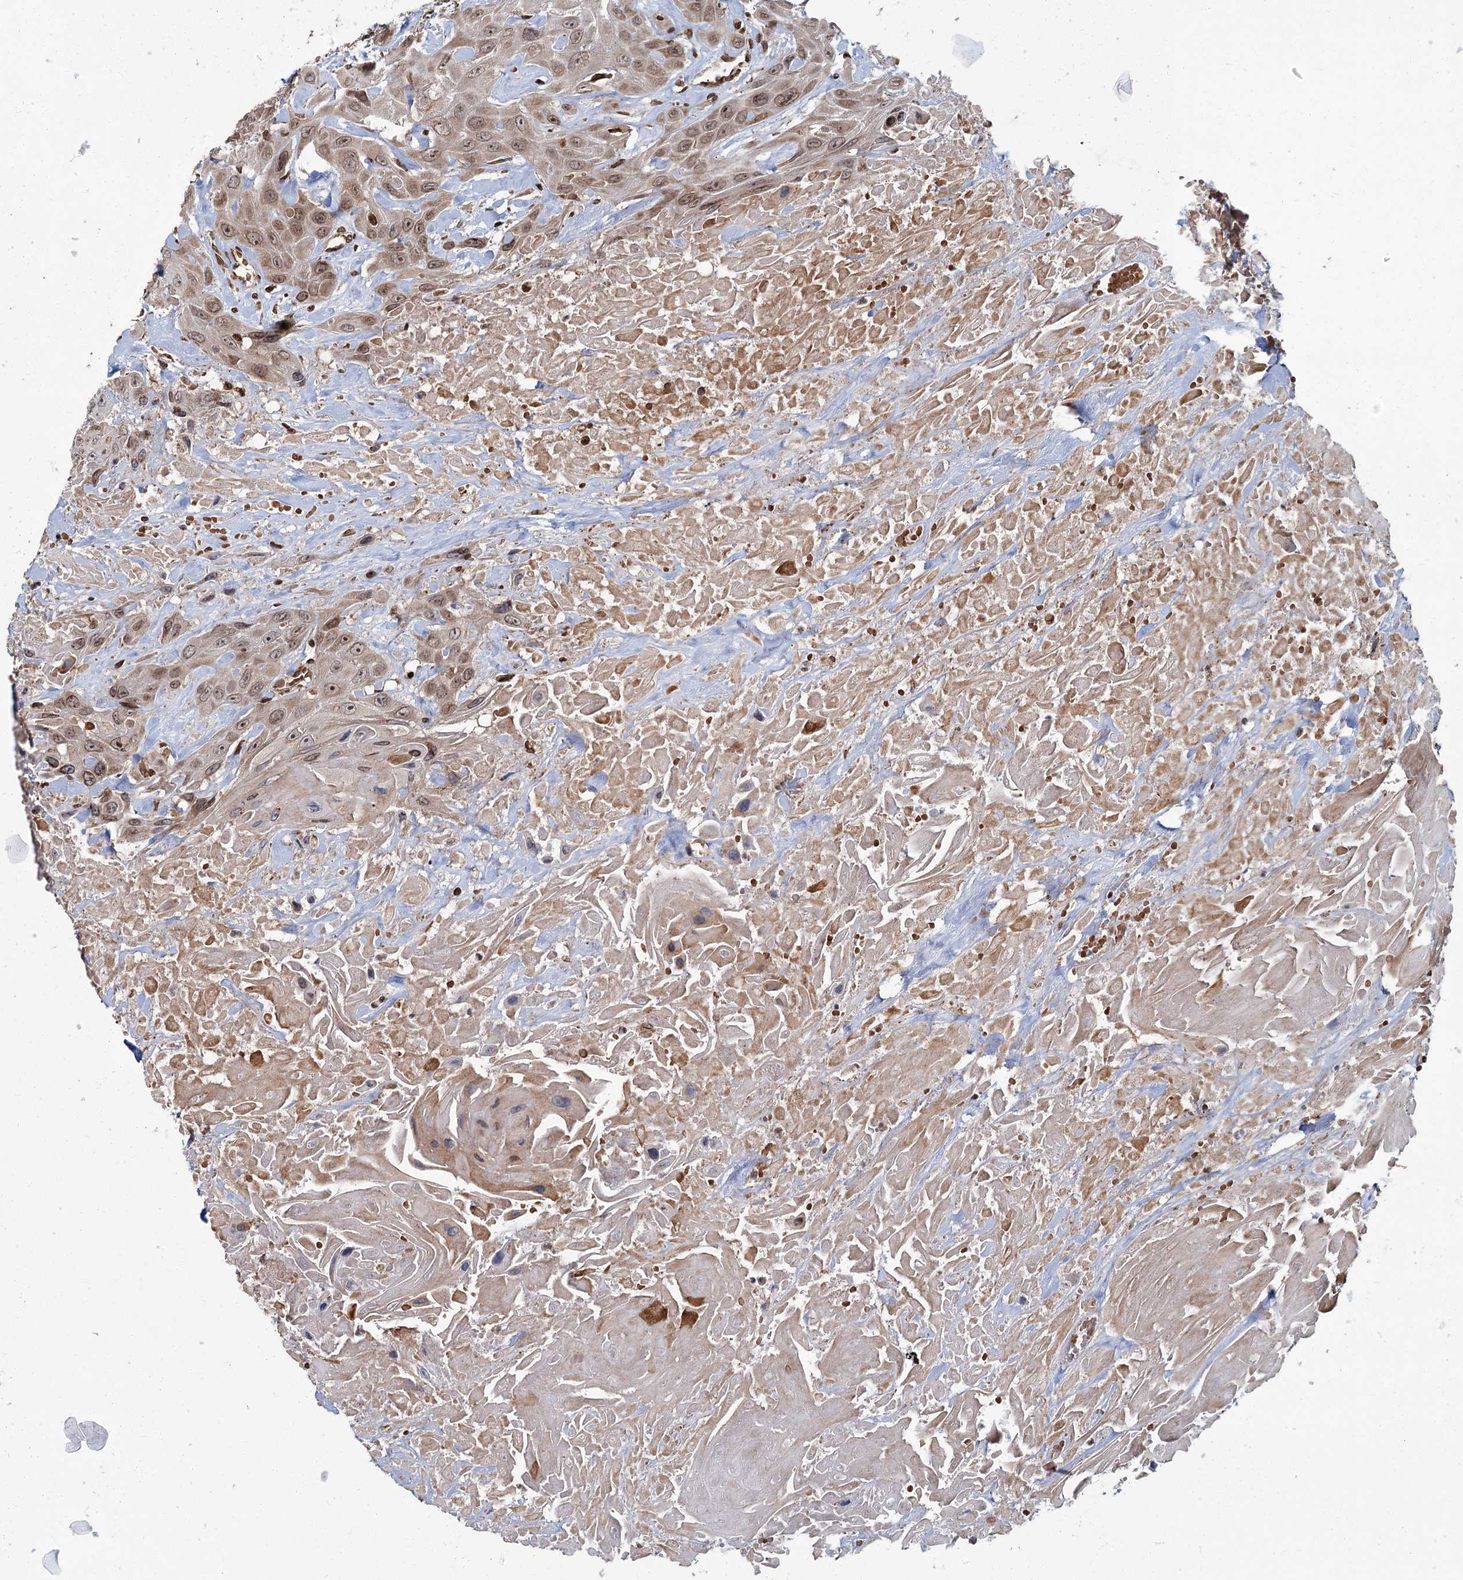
{"staining": {"intensity": "moderate", "quantity": ">75%", "location": "cytoplasmic/membranous,nuclear"}, "tissue": "head and neck cancer", "cell_type": "Tumor cells", "image_type": "cancer", "snomed": [{"axis": "morphology", "description": "Squamous cell carcinoma, NOS"}, {"axis": "topography", "description": "Head-Neck"}], "caption": "The immunohistochemical stain shows moderate cytoplasmic/membranous and nuclear expression in tumor cells of head and neck cancer (squamous cell carcinoma) tissue. (DAB = brown stain, brightfield microscopy at high magnification).", "gene": "CFAP46", "patient": {"sex": "male", "age": 81}}